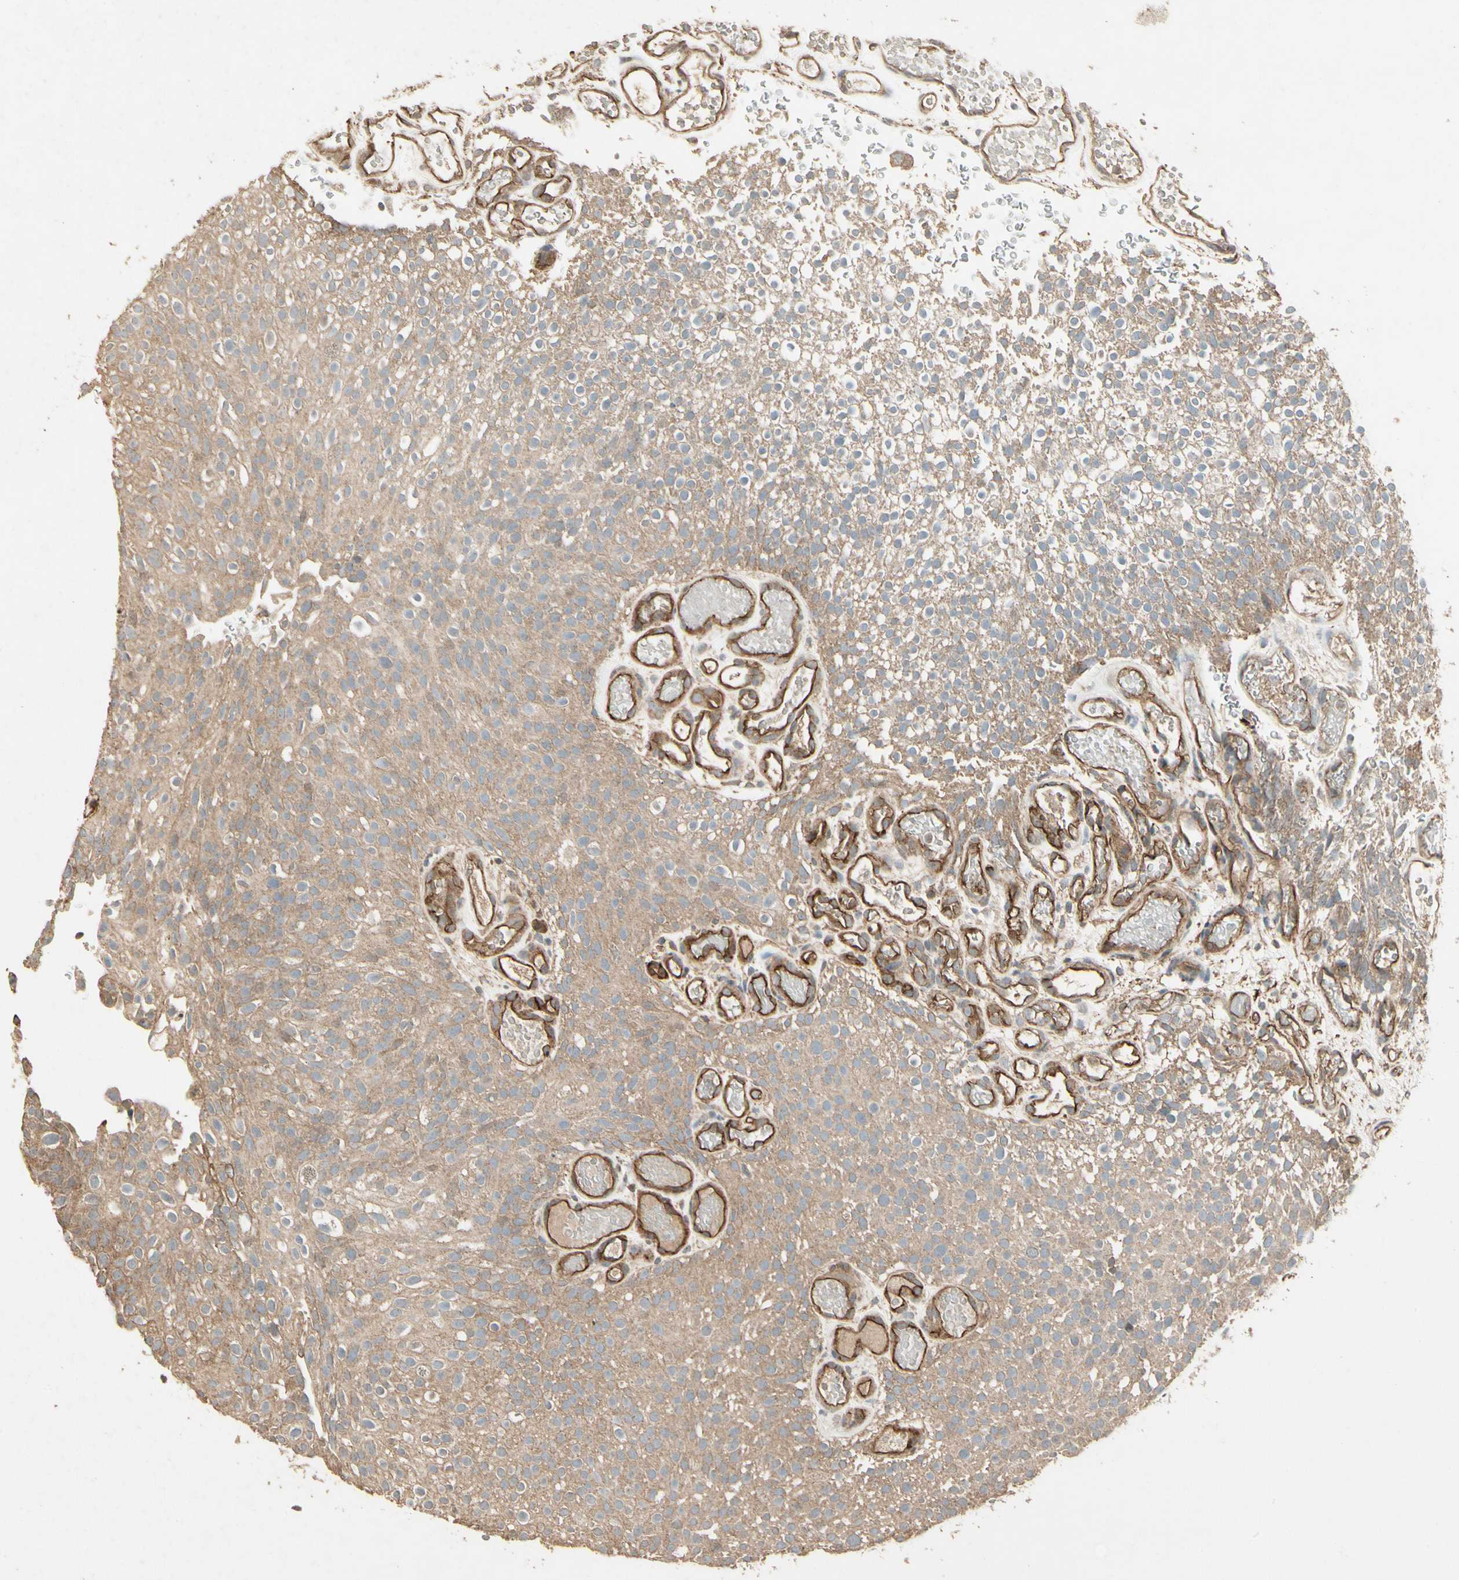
{"staining": {"intensity": "moderate", "quantity": ">75%", "location": "cytoplasmic/membranous"}, "tissue": "urothelial cancer", "cell_type": "Tumor cells", "image_type": "cancer", "snomed": [{"axis": "morphology", "description": "Urothelial carcinoma, Low grade"}, {"axis": "topography", "description": "Urinary bladder"}], "caption": "Immunohistochemical staining of human urothelial cancer demonstrates moderate cytoplasmic/membranous protein staining in approximately >75% of tumor cells.", "gene": "RNF180", "patient": {"sex": "male", "age": 78}}